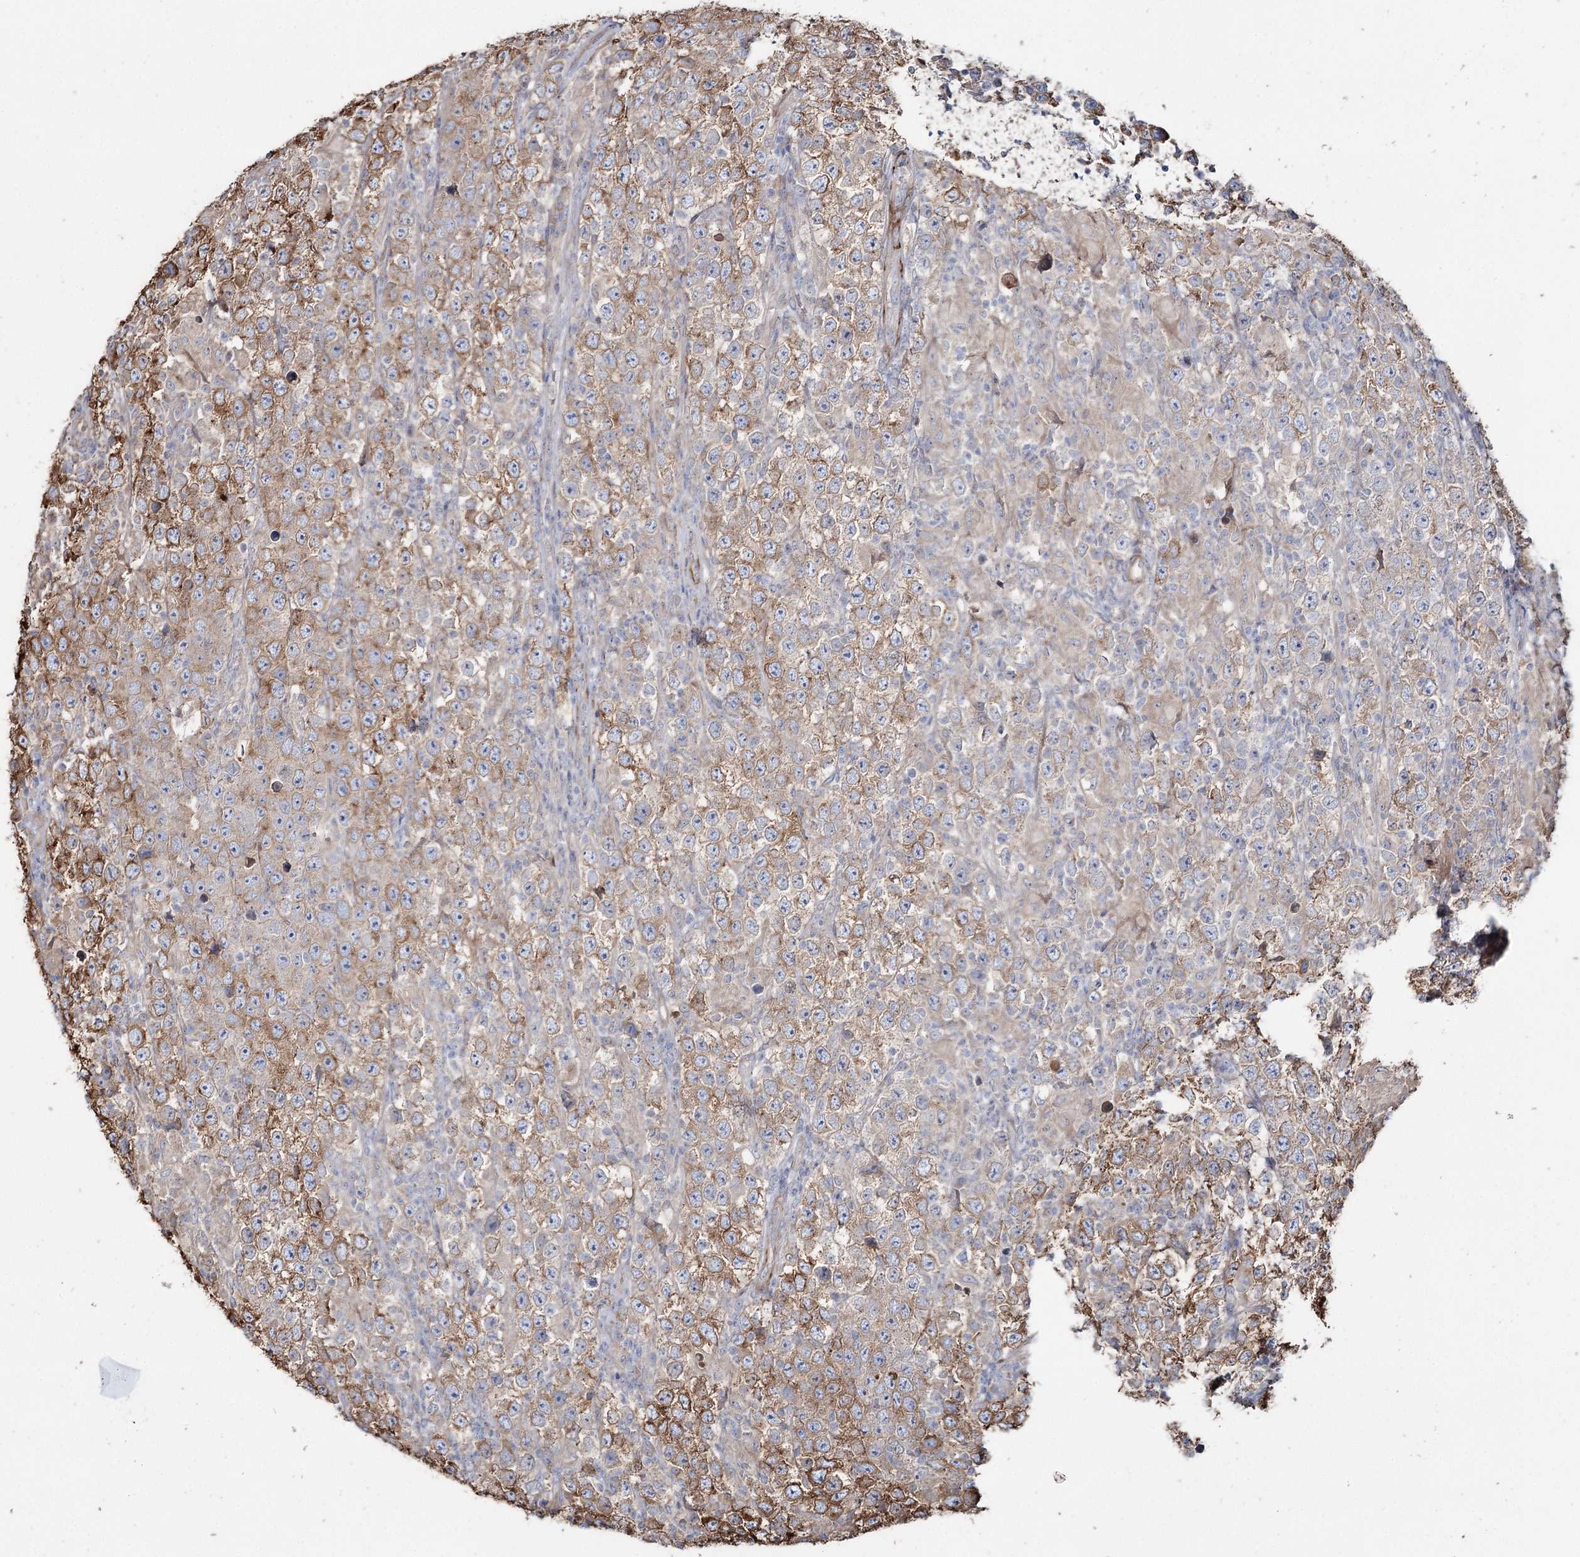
{"staining": {"intensity": "moderate", "quantity": ">75%", "location": "cytoplasmic/membranous"}, "tissue": "testis cancer", "cell_type": "Tumor cells", "image_type": "cancer", "snomed": [{"axis": "morphology", "description": "Normal tissue, NOS"}, {"axis": "morphology", "description": "Urothelial carcinoma, High grade"}, {"axis": "morphology", "description": "Seminoma, NOS"}, {"axis": "morphology", "description": "Carcinoma, Embryonal, NOS"}, {"axis": "topography", "description": "Urinary bladder"}, {"axis": "topography", "description": "Testis"}], "caption": "Testis cancer (urothelial carcinoma (high-grade)) stained with a brown dye demonstrates moderate cytoplasmic/membranous positive positivity in about >75% of tumor cells.", "gene": "SUMF1", "patient": {"sex": "male", "age": 41}}